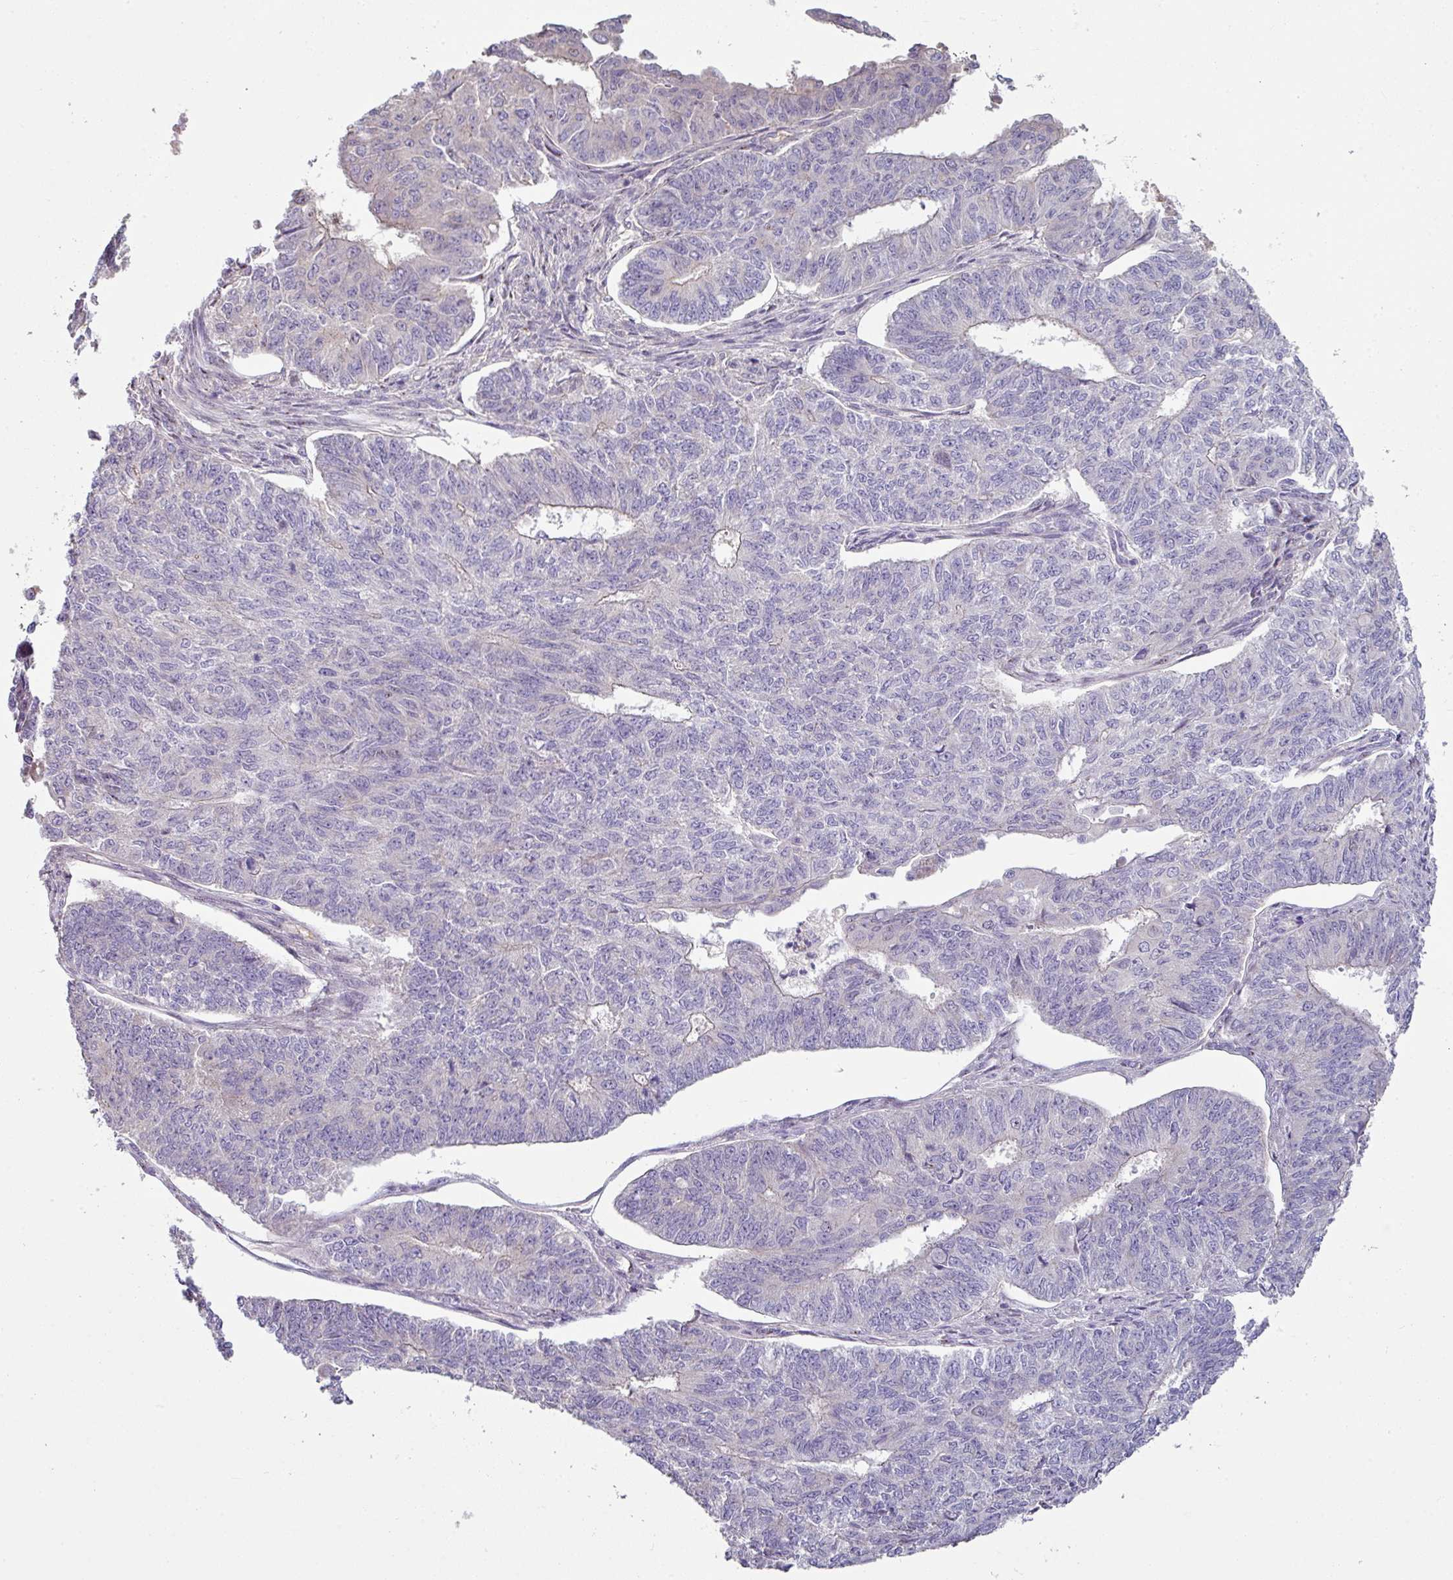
{"staining": {"intensity": "negative", "quantity": "none", "location": "none"}, "tissue": "endometrial cancer", "cell_type": "Tumor cells", "image_type": "cancer", "snomed": [{"axis": "morphology", "description": "Adenocarcinoma, NOS"}, {"axis": "topography", "description": "Endometrium"}], "caption": "An immunohistochemistry photomicrograph of endometrial cancer is shown. There is no staining in tumor cells of endometrial cancer.", "gene": "LRRC9", "patient": {"sex": "female", "age": 32}}